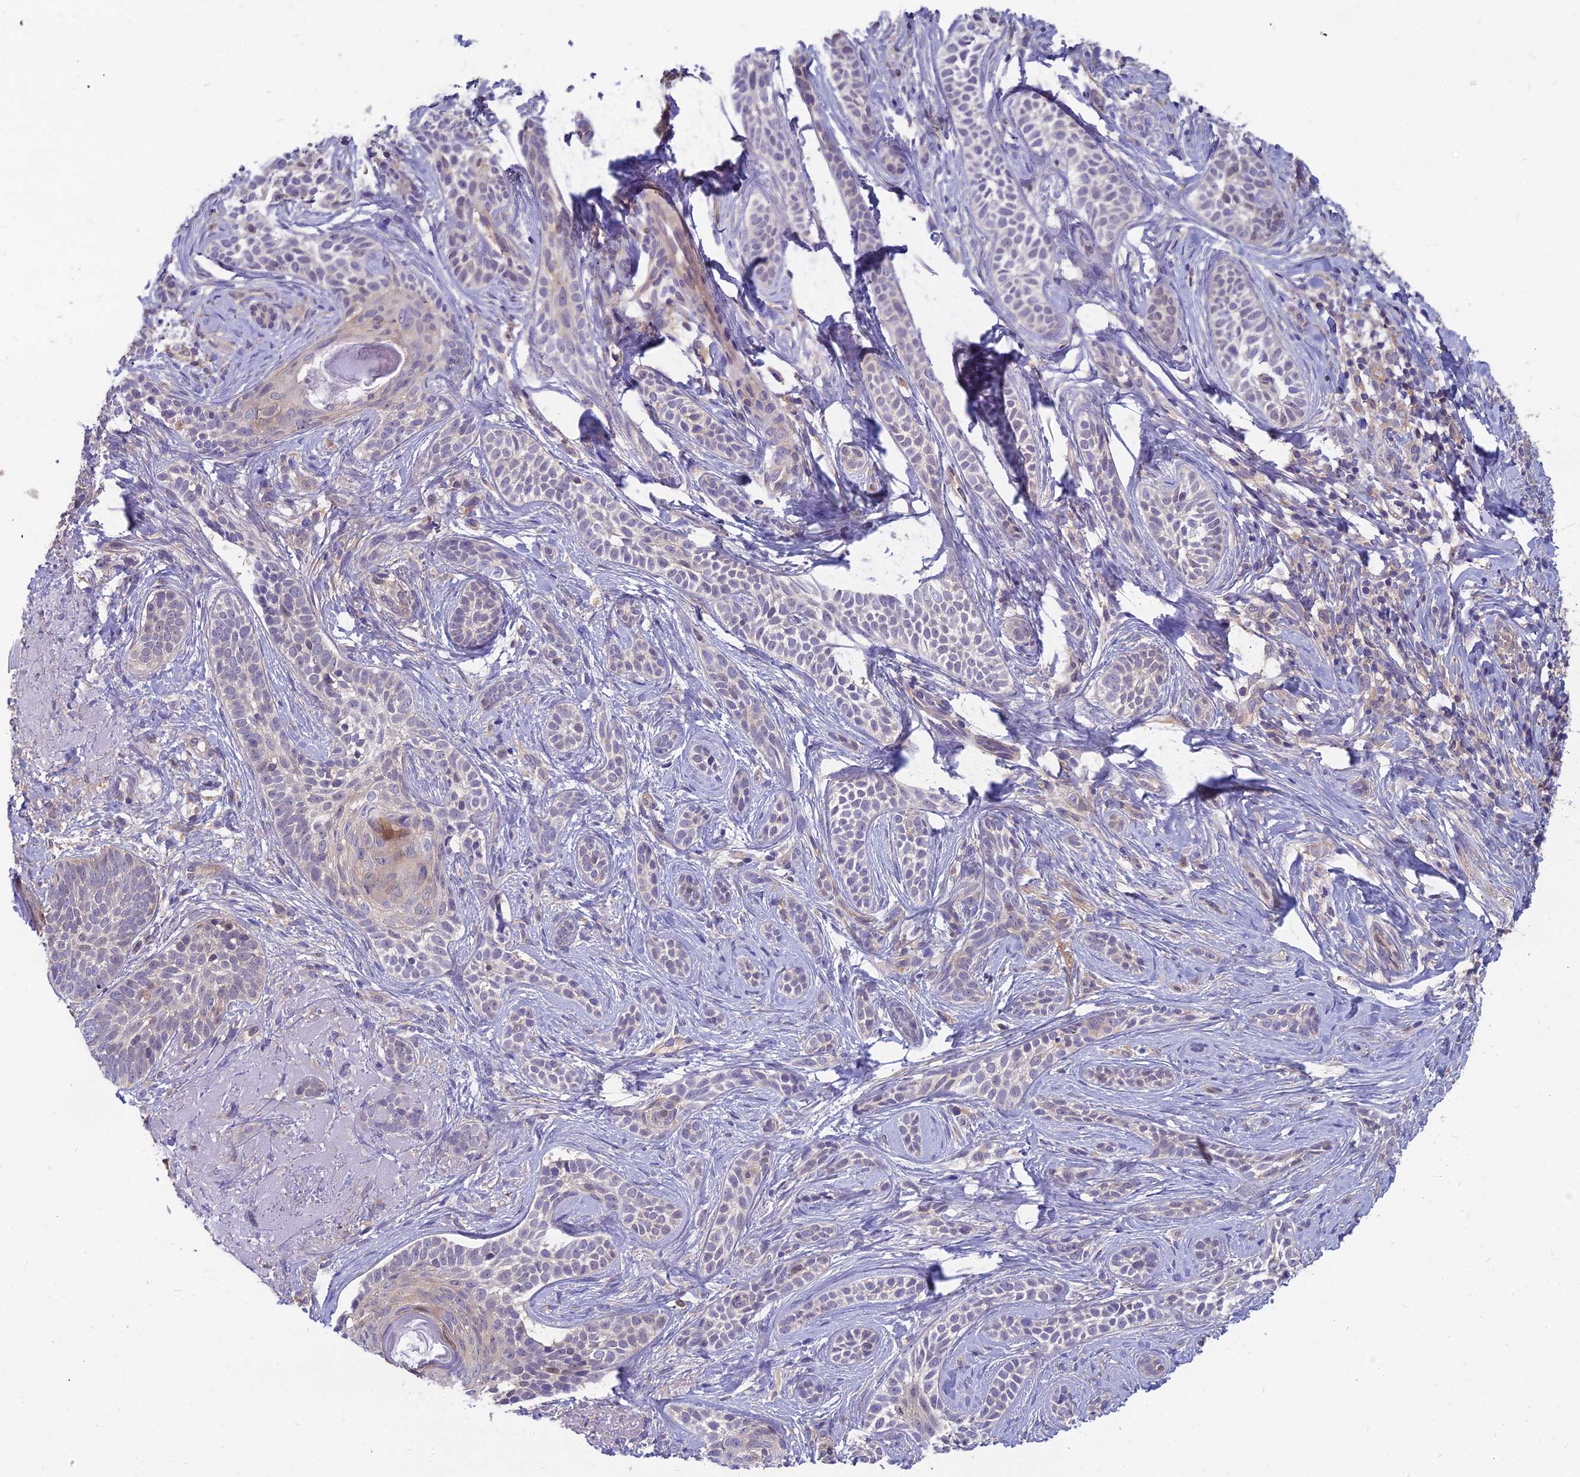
{"staining": {"intensity": "negative", "quantity": "none", "location": "none"}, "tissue": "skin cancer", "cell_type": "Tumor cells", "image_type": "cancer", "snomed": [{"axis": "morphology", "description": "Basal cell carcinoma"}, {"axis": "topography", "description": "Skin"}], "caption": "Tumor cells are negative for protein expression in human skin basal cell carcinoma.", "gene": "MVD", "patient": {"sex": "male", "age": 71}}